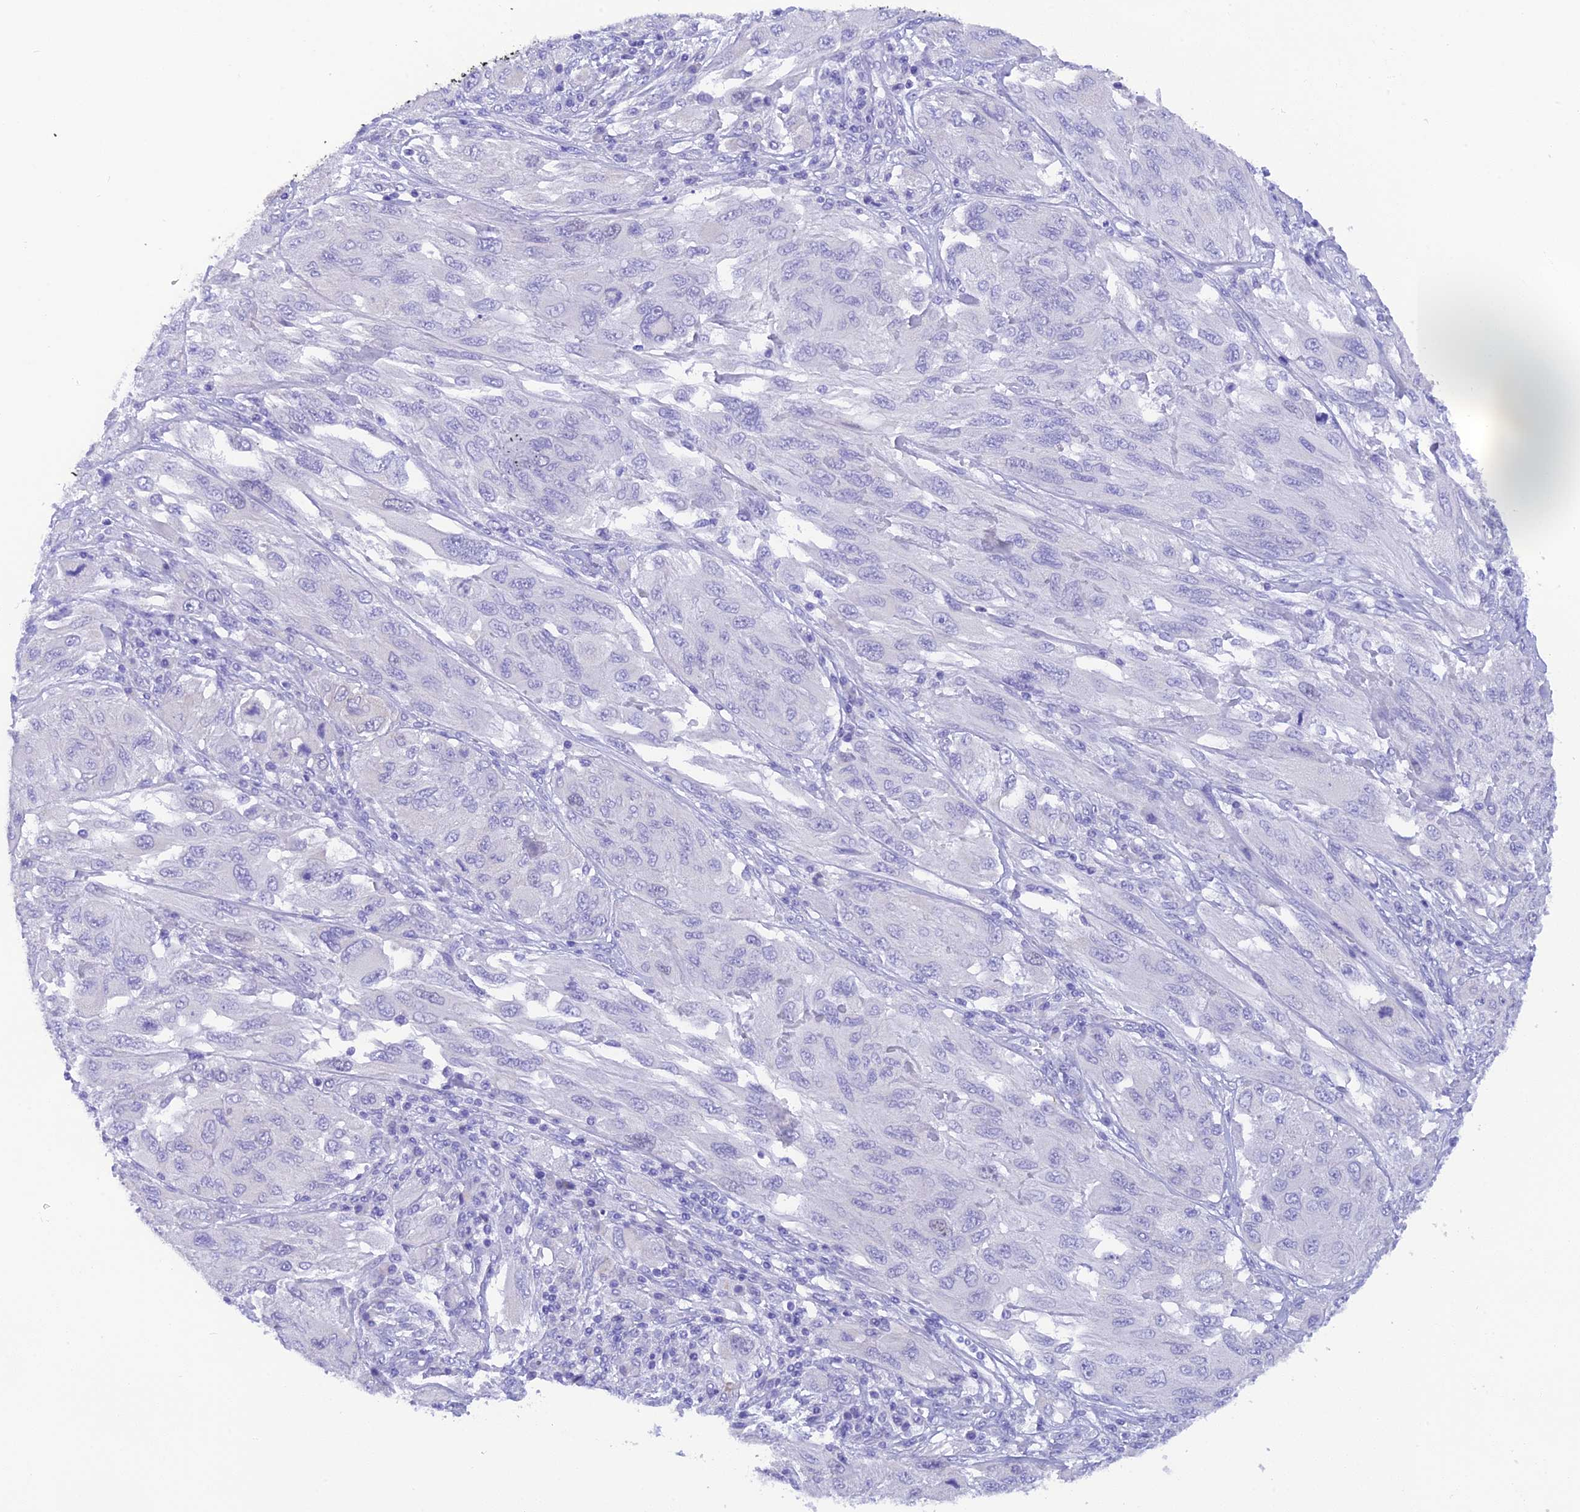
{"staining": {"intensity": "negative", "quantity": "none", "location": "none"}, "tissue": "melanoma", "cell_type": "Tumor cells", "image_type": "cancer", "snomed": [{"axis": "morphology", "description": "Malignant melanoma, NOS"}, {"axis": "topography", "description": "Skin"}], "caption": "Tumor cells are negative for brown protein staining in melanoma.", "gene": "KDELR3", "patient": {"sex": "female", "age": 91}}